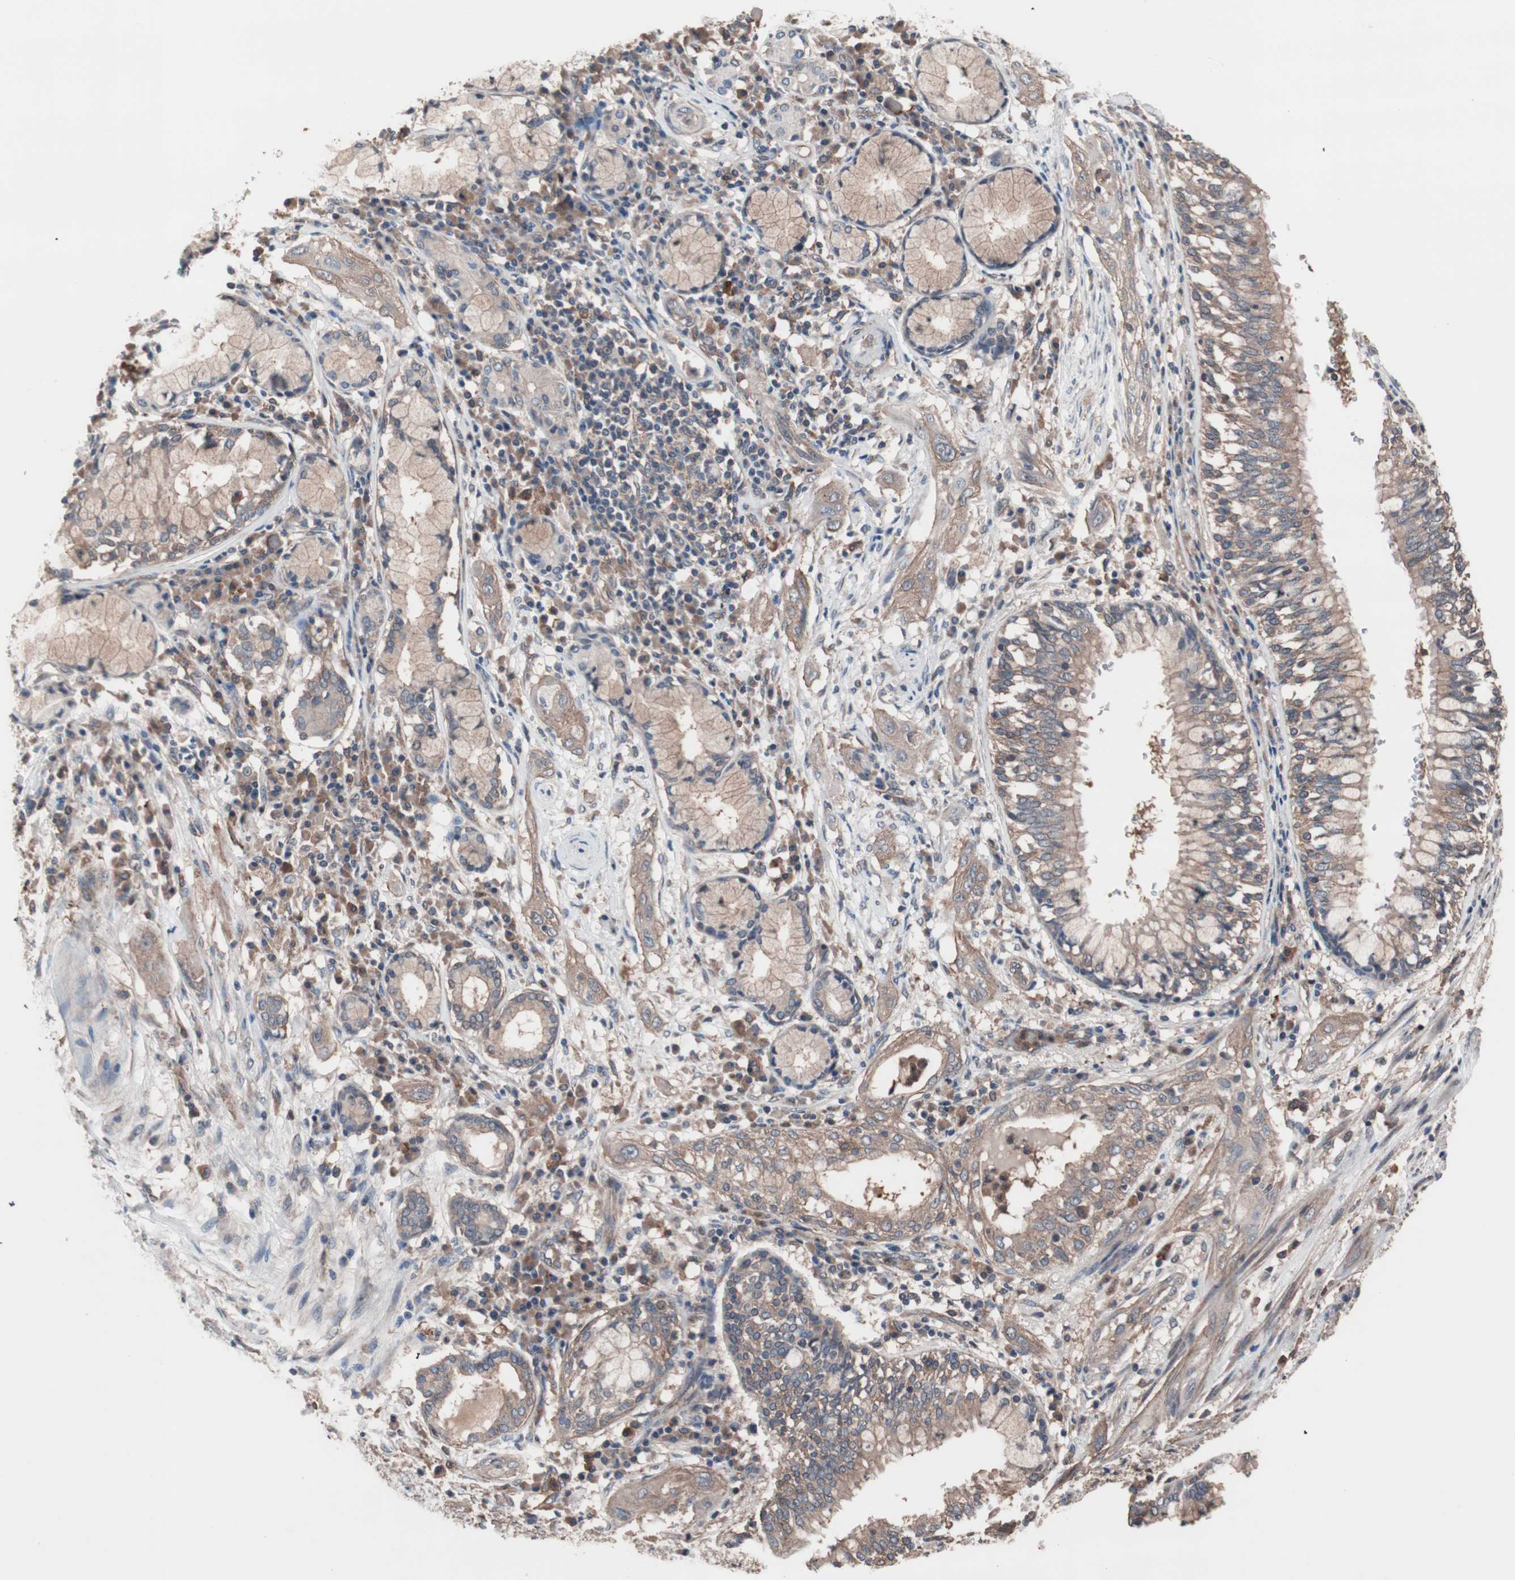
{"staining": {"intensity": "weak", "quantity": ">75%", "location": "cytoplasmic/membranous"}, "tissue": "lung cancer", "cell_type": "Tumor cells", "image_type": "cancer", "snomed": [{"axis": "morphology", "description": "Squamous cell carcinoma, NOS"}, {"axis": "topography", "description": "Lung"}], "caption": "Lung squamous cell carcinoma stained for a protein reveals weak cytoplasmic/membranous positivity in tumor cells.", "gene": "ATG7", "patient": {"sex": "female", "age": 47}}